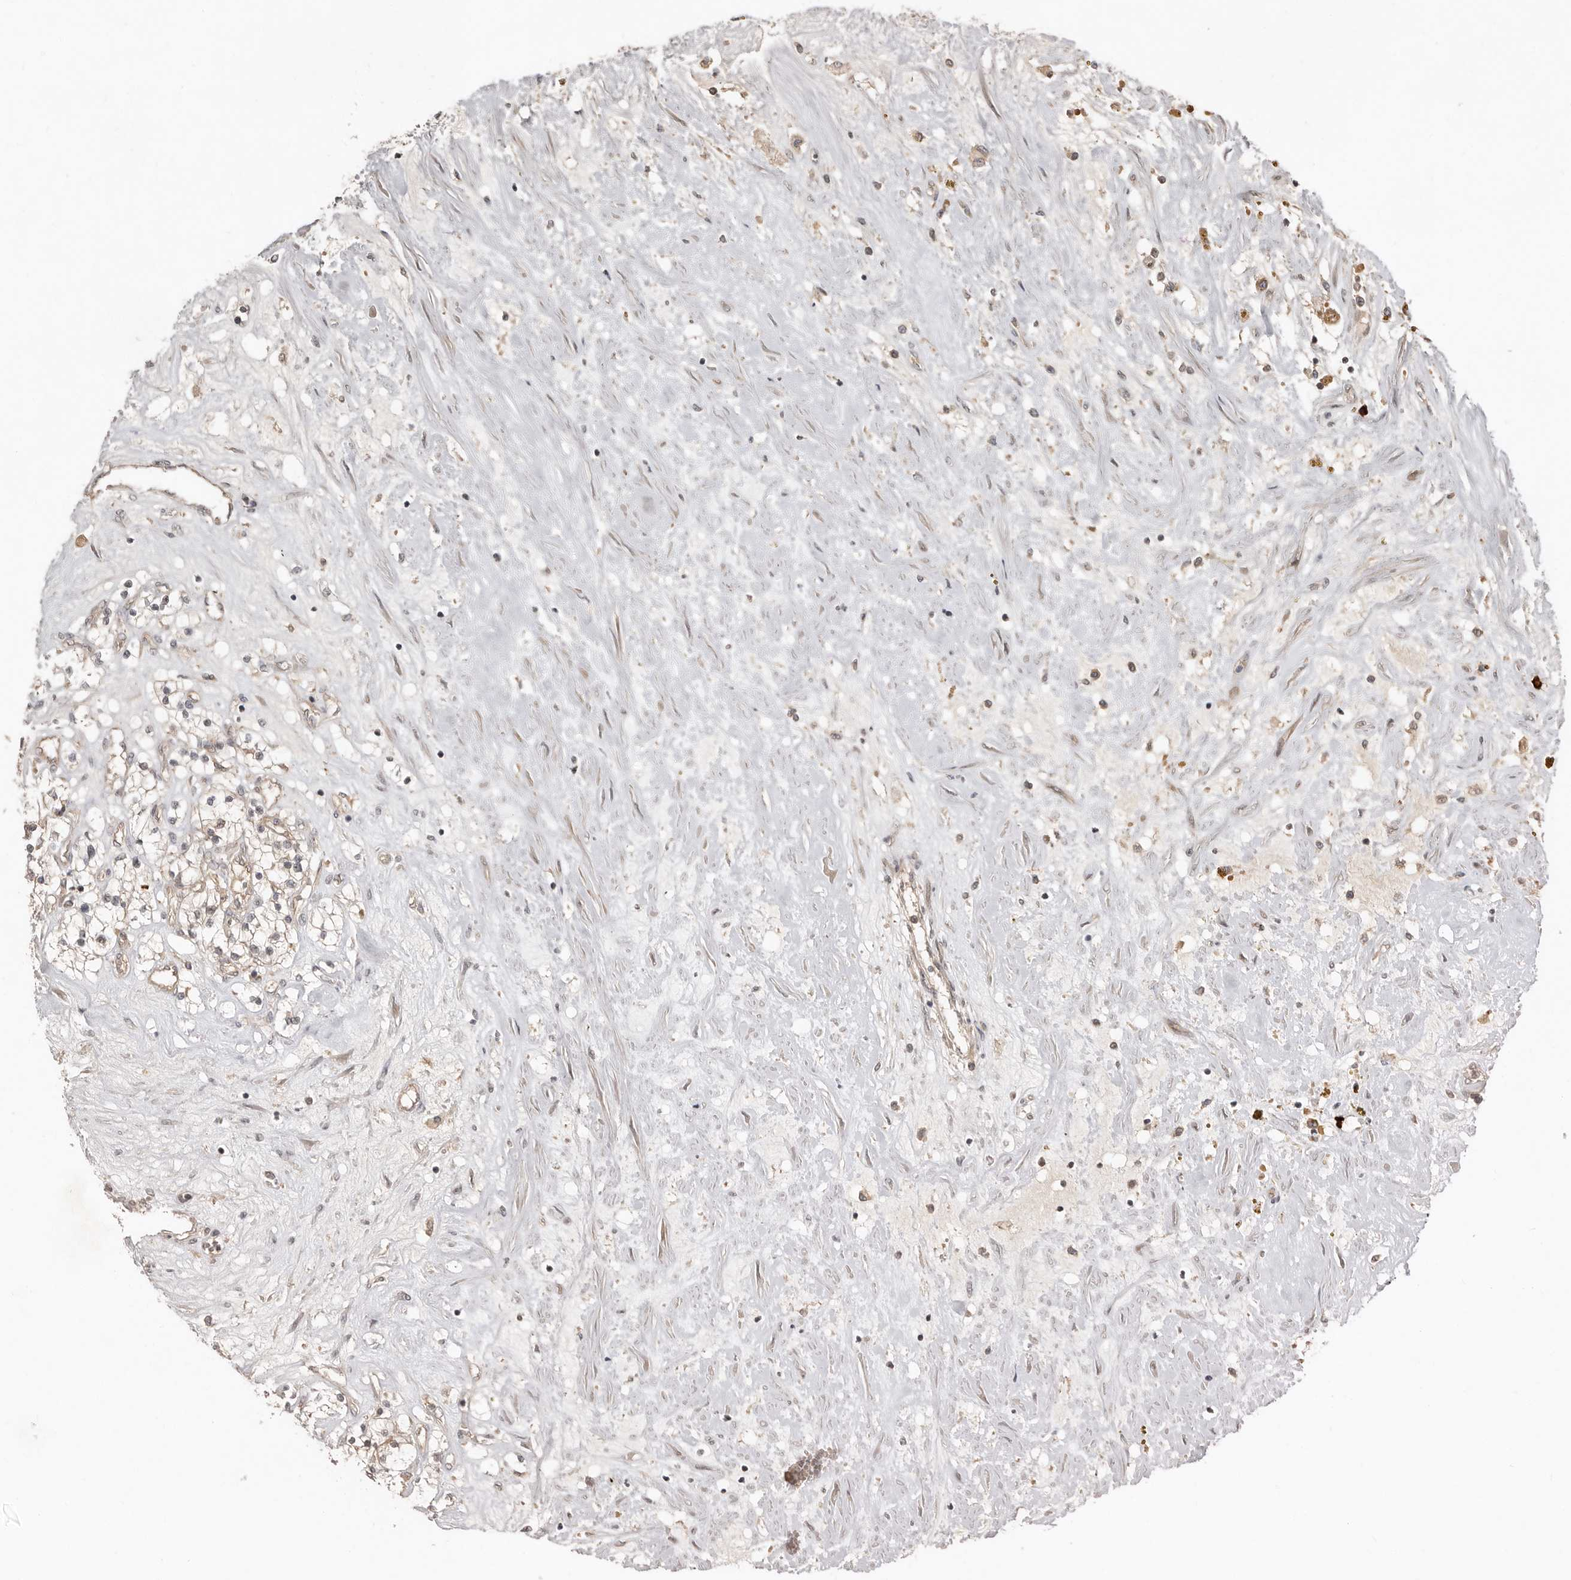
{"staining": {"intensity": "weak", "quantity": "<25%", "location": "cytoplasmic/membranous"}, "tissue": "renal cancer", "cell_type": "Tumor cells", "image_type": "cancer", "snomed": [{"axis": "morphology", "description": "Normal tissue, NOS"}, {"axis": "morphology", "description": "Adenocarcinoma, NOS"}, {"axis": "topography", "description": "Kidney"}], "caption": "An IHC image of renal cancer is shown. There is no staining in tumor cells of renal cancer.", "gene": "TEAD3", "patient": {"sex": "male", "age": 68}}